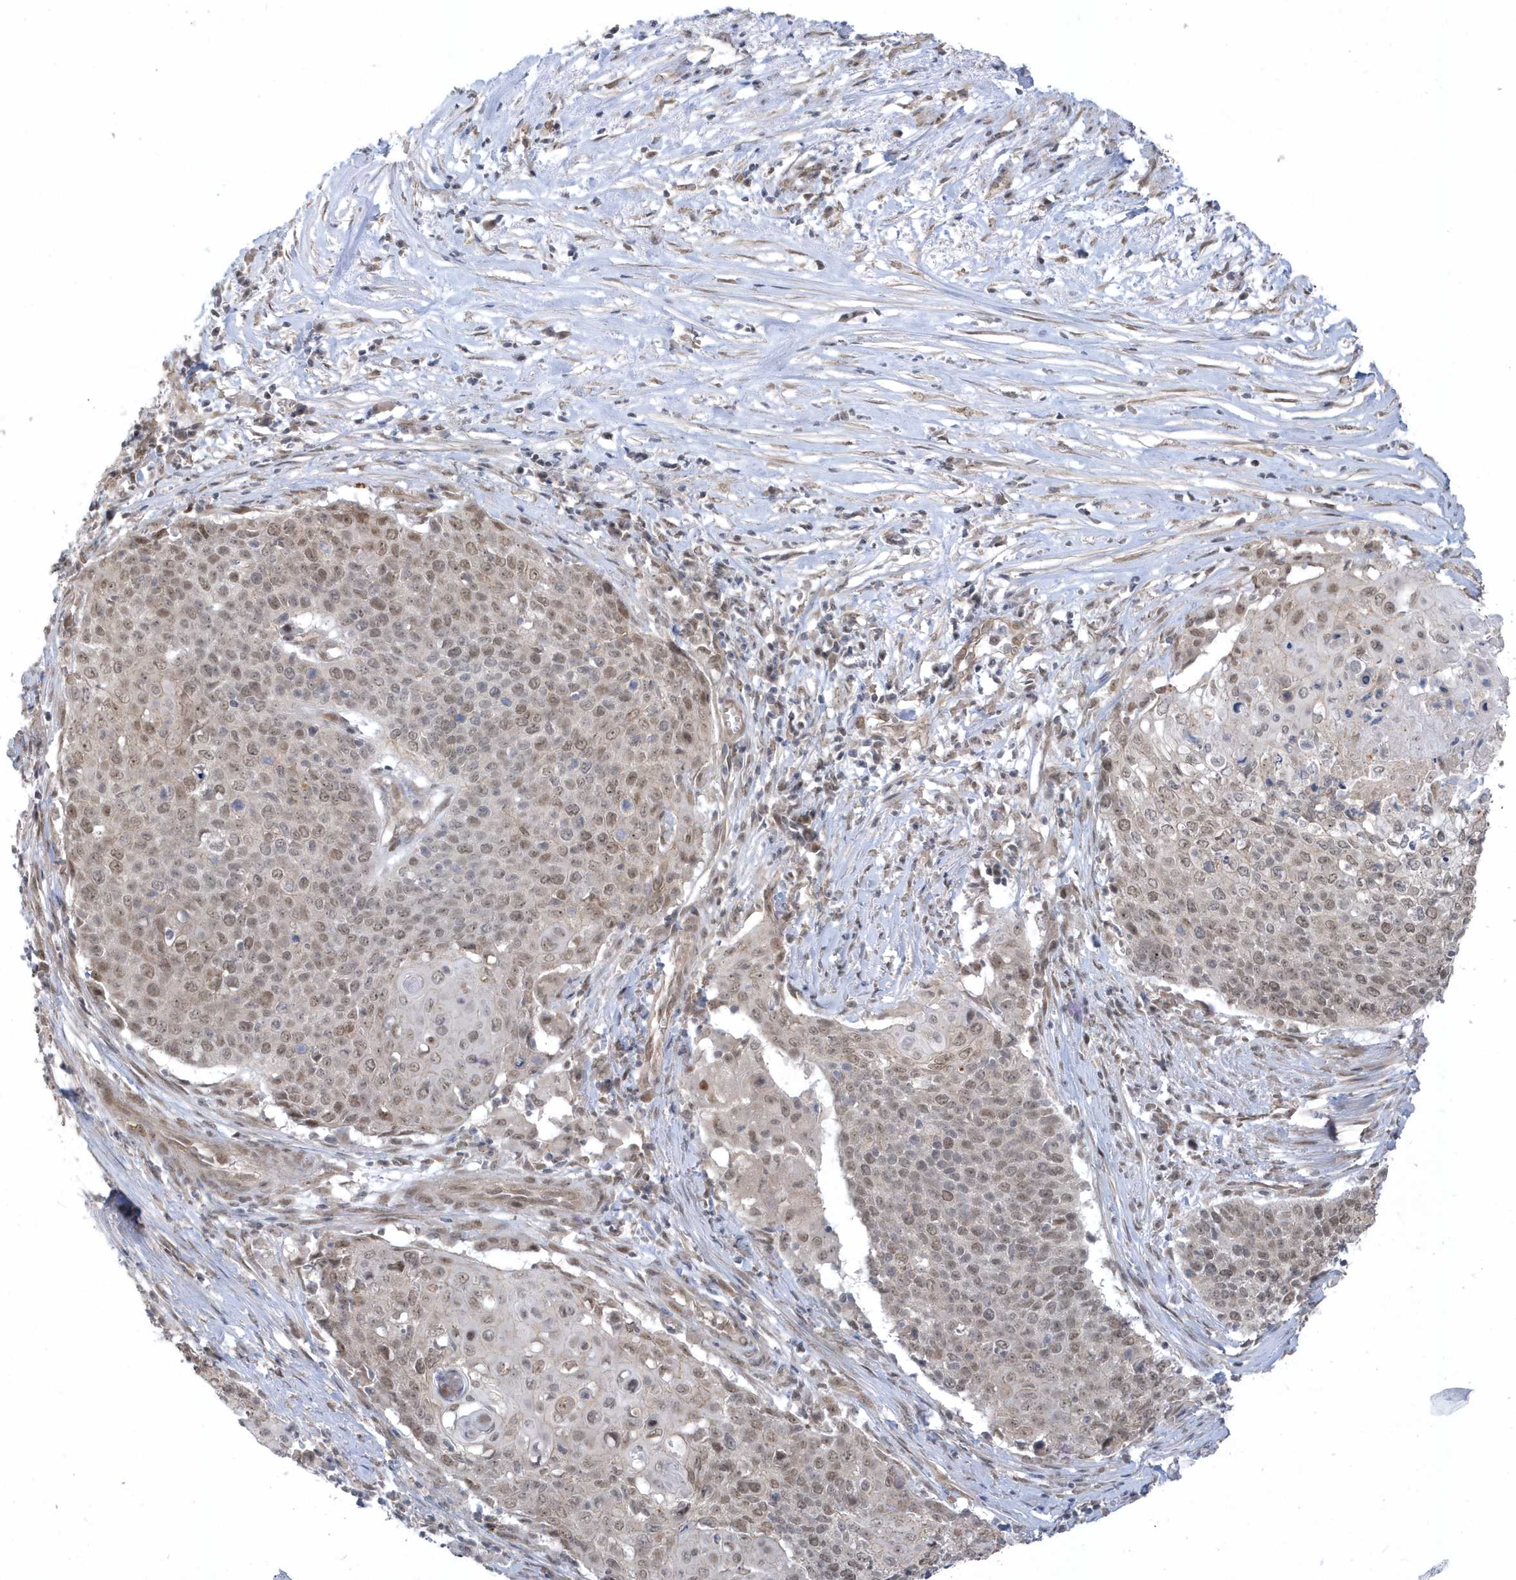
{"staining": {"intensity": "weak", "quantity": ">75%", "location": "nuclear"}, "tissue": "cervical cancer", "cell_type": "Tumor cells", "image_type": "cancer", "snomed": [{"axis": "morphology", "description": "Squamous cell carcinoma, NOS"}, {"axis": "topography", "description": "Cervix"}], "caption": "Weak nuclear positivity for a protein is identified in about >75% of tumor cells of cervical cancer using immunohistochemistry.", "gene": "USP53", "patient": {"sex": "female", "age": 39}}